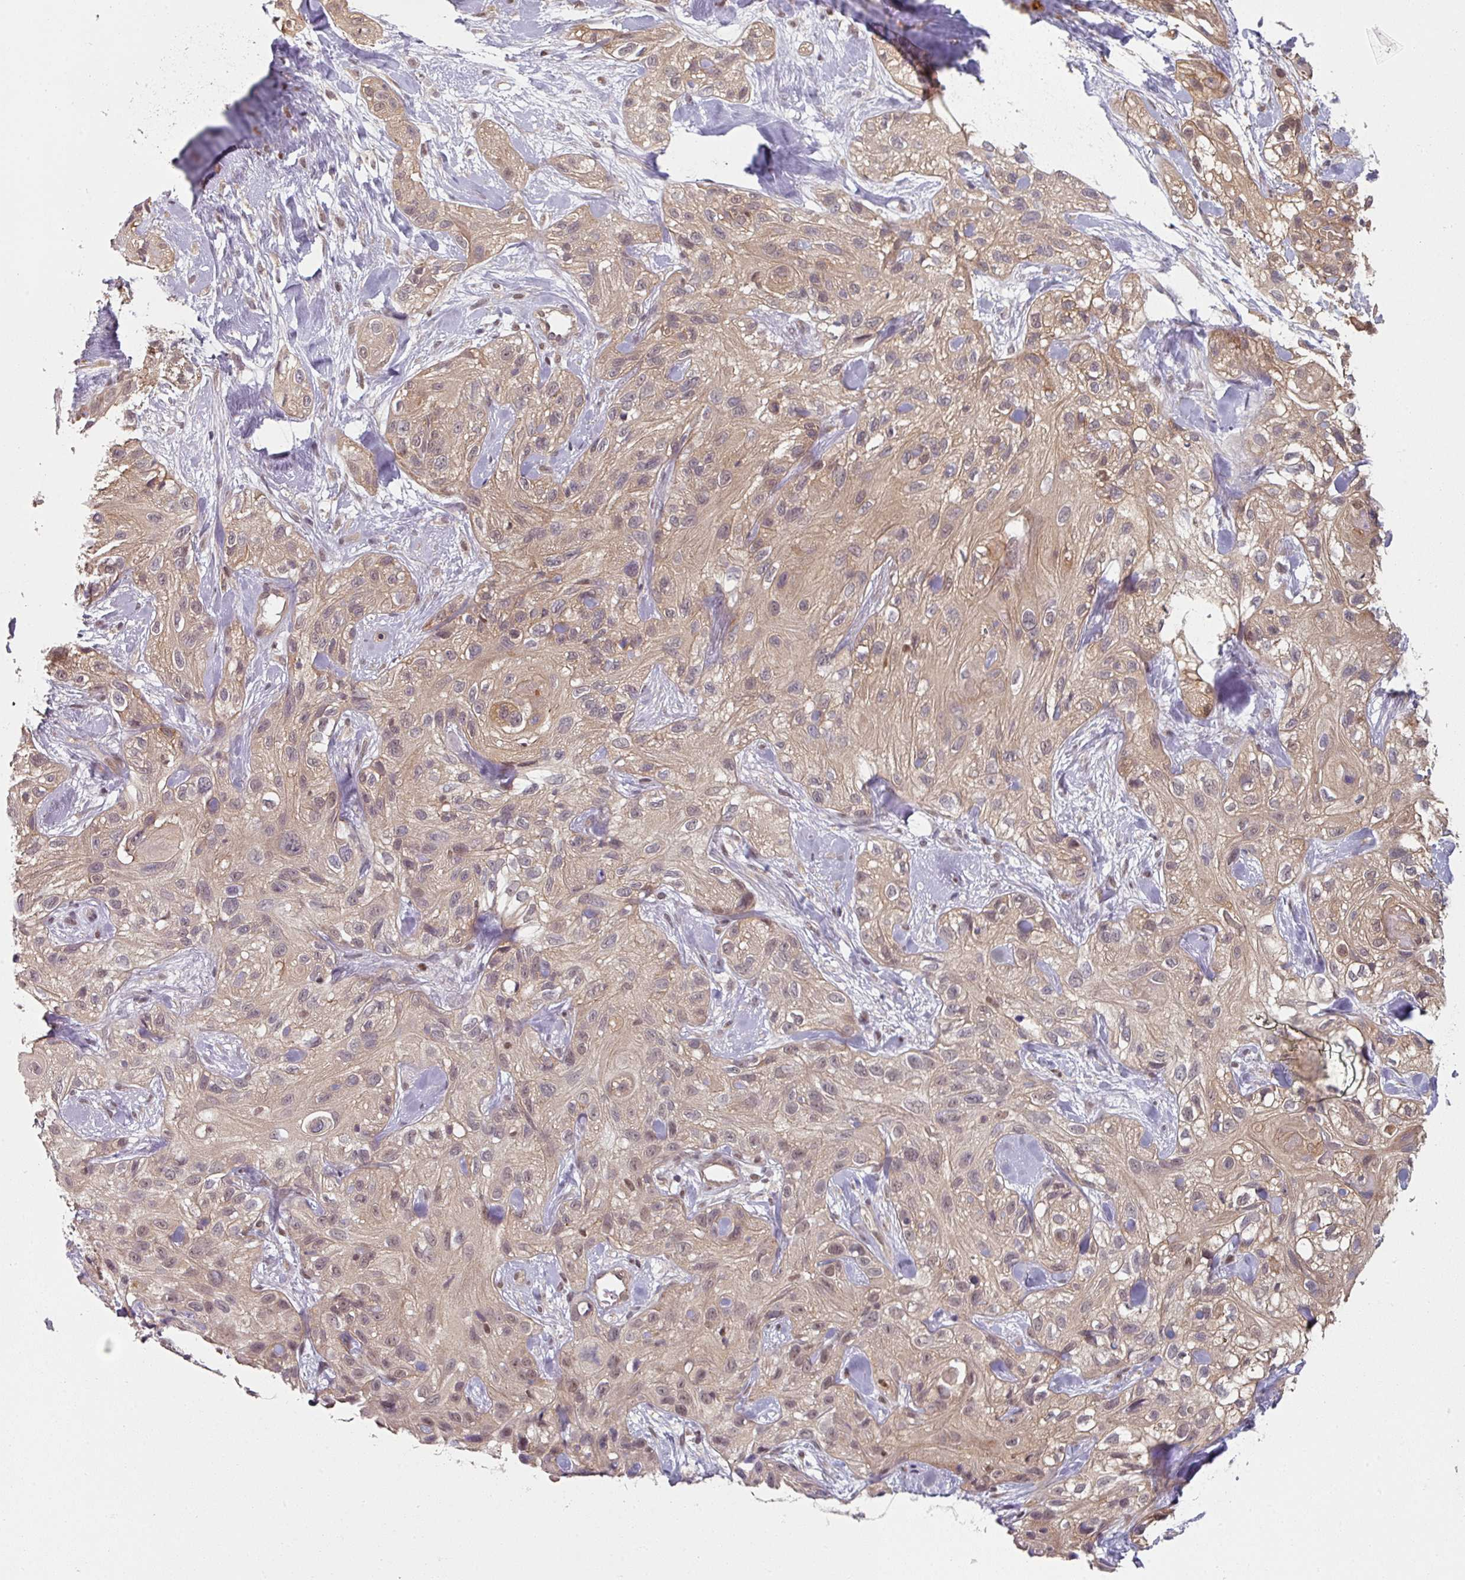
{"staining": {"intensity": "weak", "quantity": "<25%", "location": "nuclear"}, "tissue": "skin cancer", "cell_type": "Tumor cells", "image_type": "cancer", "snomed": [{"axis": "morphology", "description": "Squamous cell carcinoma, NOS"}, {"axis": "topography", "description": "Skin"}], "caption": "A high-resolution histopathology image shows IHC staining of skin cancer, which exhibits no significant expression in tumor cells.", "gene": "PSME3IP1", "patient": {"sex": "male", "age": 82}}